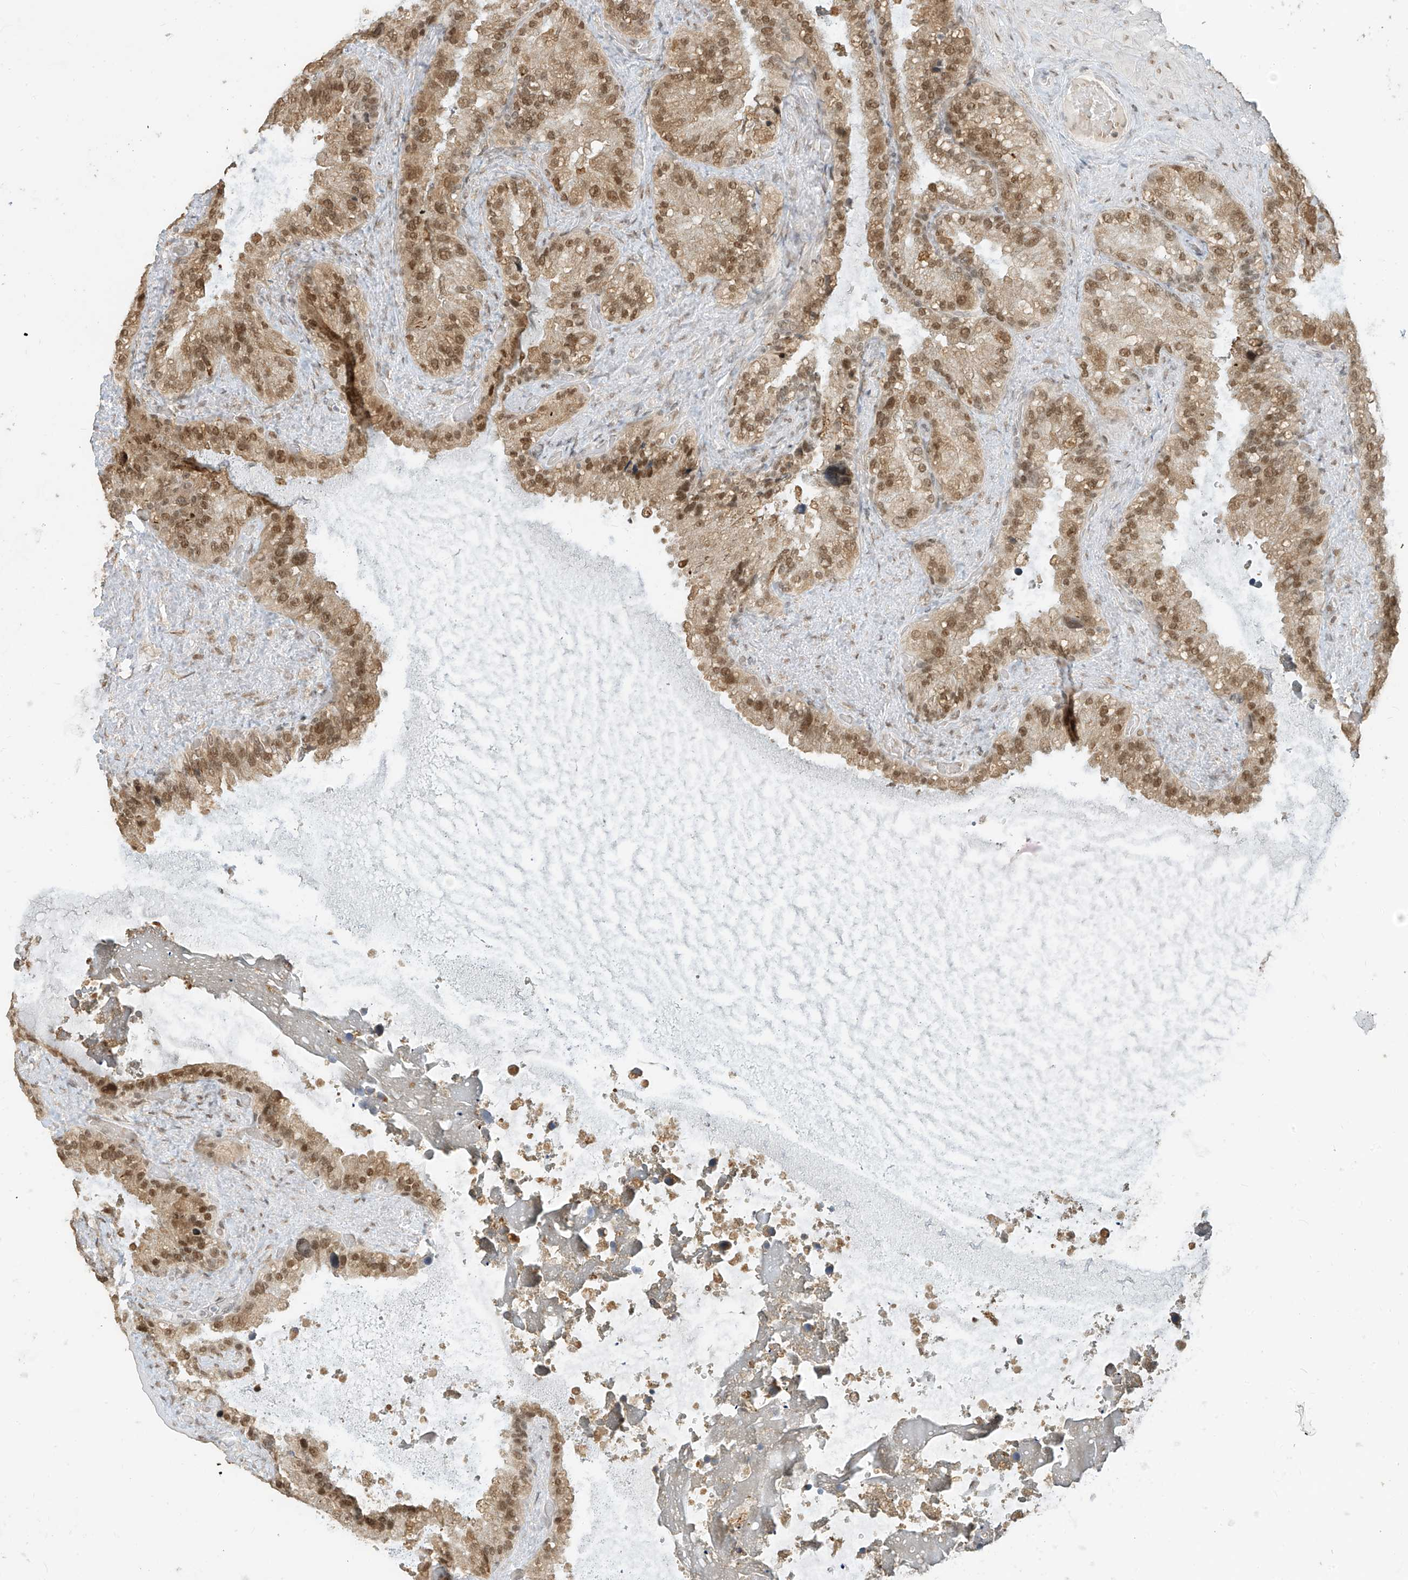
{"staining": {"intensity": "moderate", "quantity": ">75%", "location": "cytoplasmic/membranous,nuclear"}, "tissue": "seminal vesicle", "cell_type": "Glandular cells", "image_type": "normal", "snomed": [{"axis": "morphology", "description": "Normal tissue, NOS"}, {"axis": "topography", "description": "Prostate"}, {"axis": "topography", "description": "Seminal veicle"}], "caption": "The micrograph exhibits staining of normal seminal vesicle, revealing moderate cytoplasmic/membranous,nuclear protein expression (brown color) within glandular cells. The protein of interest is stained brown, and the nuclei are stained in blue (DAB (3,3'-diaminobenzidine) IHC with brightfield microscopy, high magnification).", "gene": "ZMYM2", "patient": {"sex": "male", "age": 68}}